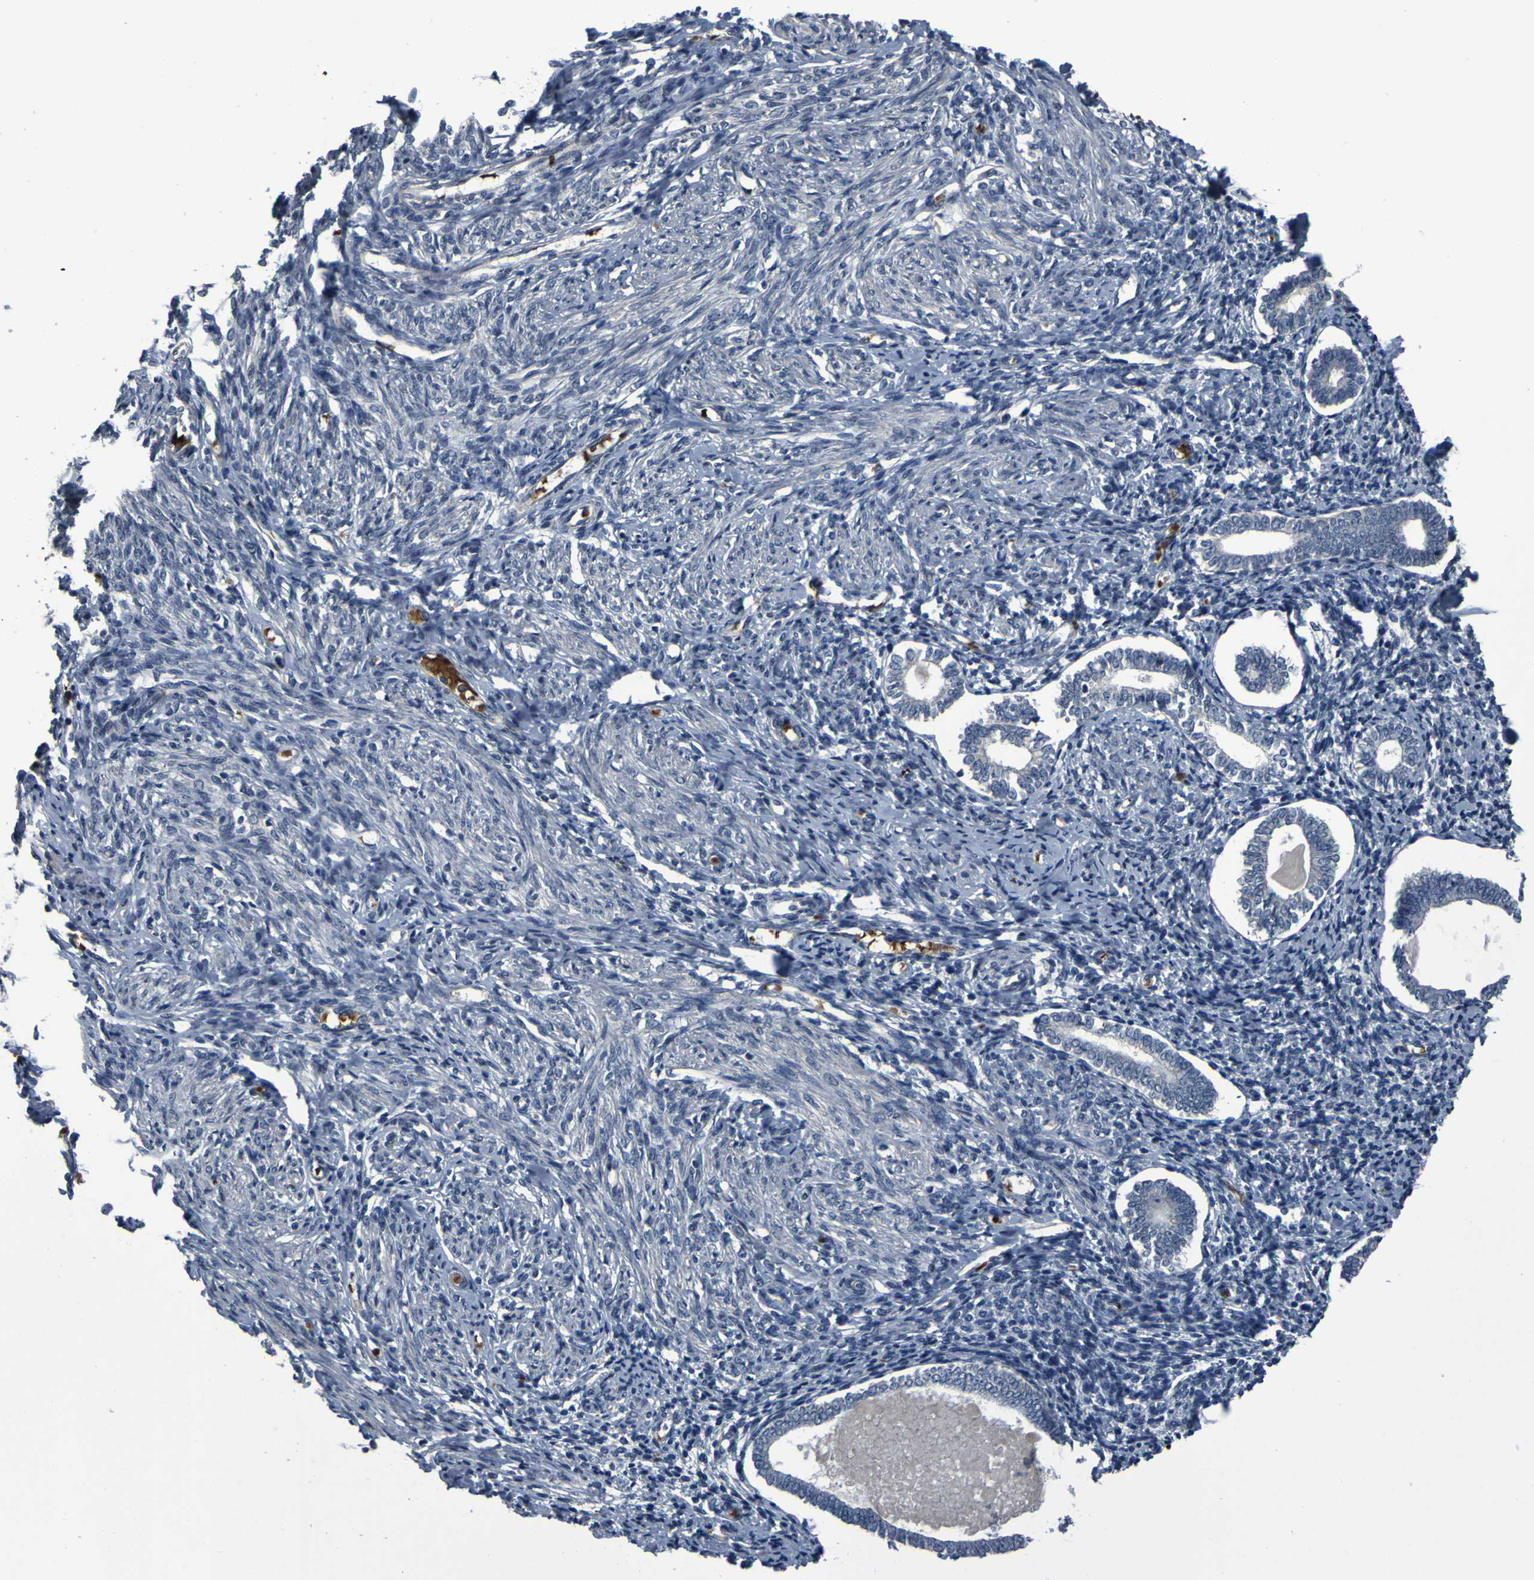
{"staining": {"intensity": "negative", "quantity": "none", "location": "none"}, "tissue": "endometrium", "cell_type": "Cells in endometrial stroma", "image_type": "normal", "snomed": [{"axis": "morphology", "description": "Normal tissue, NOS"}, {"axis": "topography", "description": "Endometrium"}], "caption": "Benign endometrium was stained to show a protein in brown. There is no significant expression in cells in endometrial stroma. Nuclei are stained in blue.", "gene": "GRAMD1A", "patient": {"sex": "female", "age": 71}}